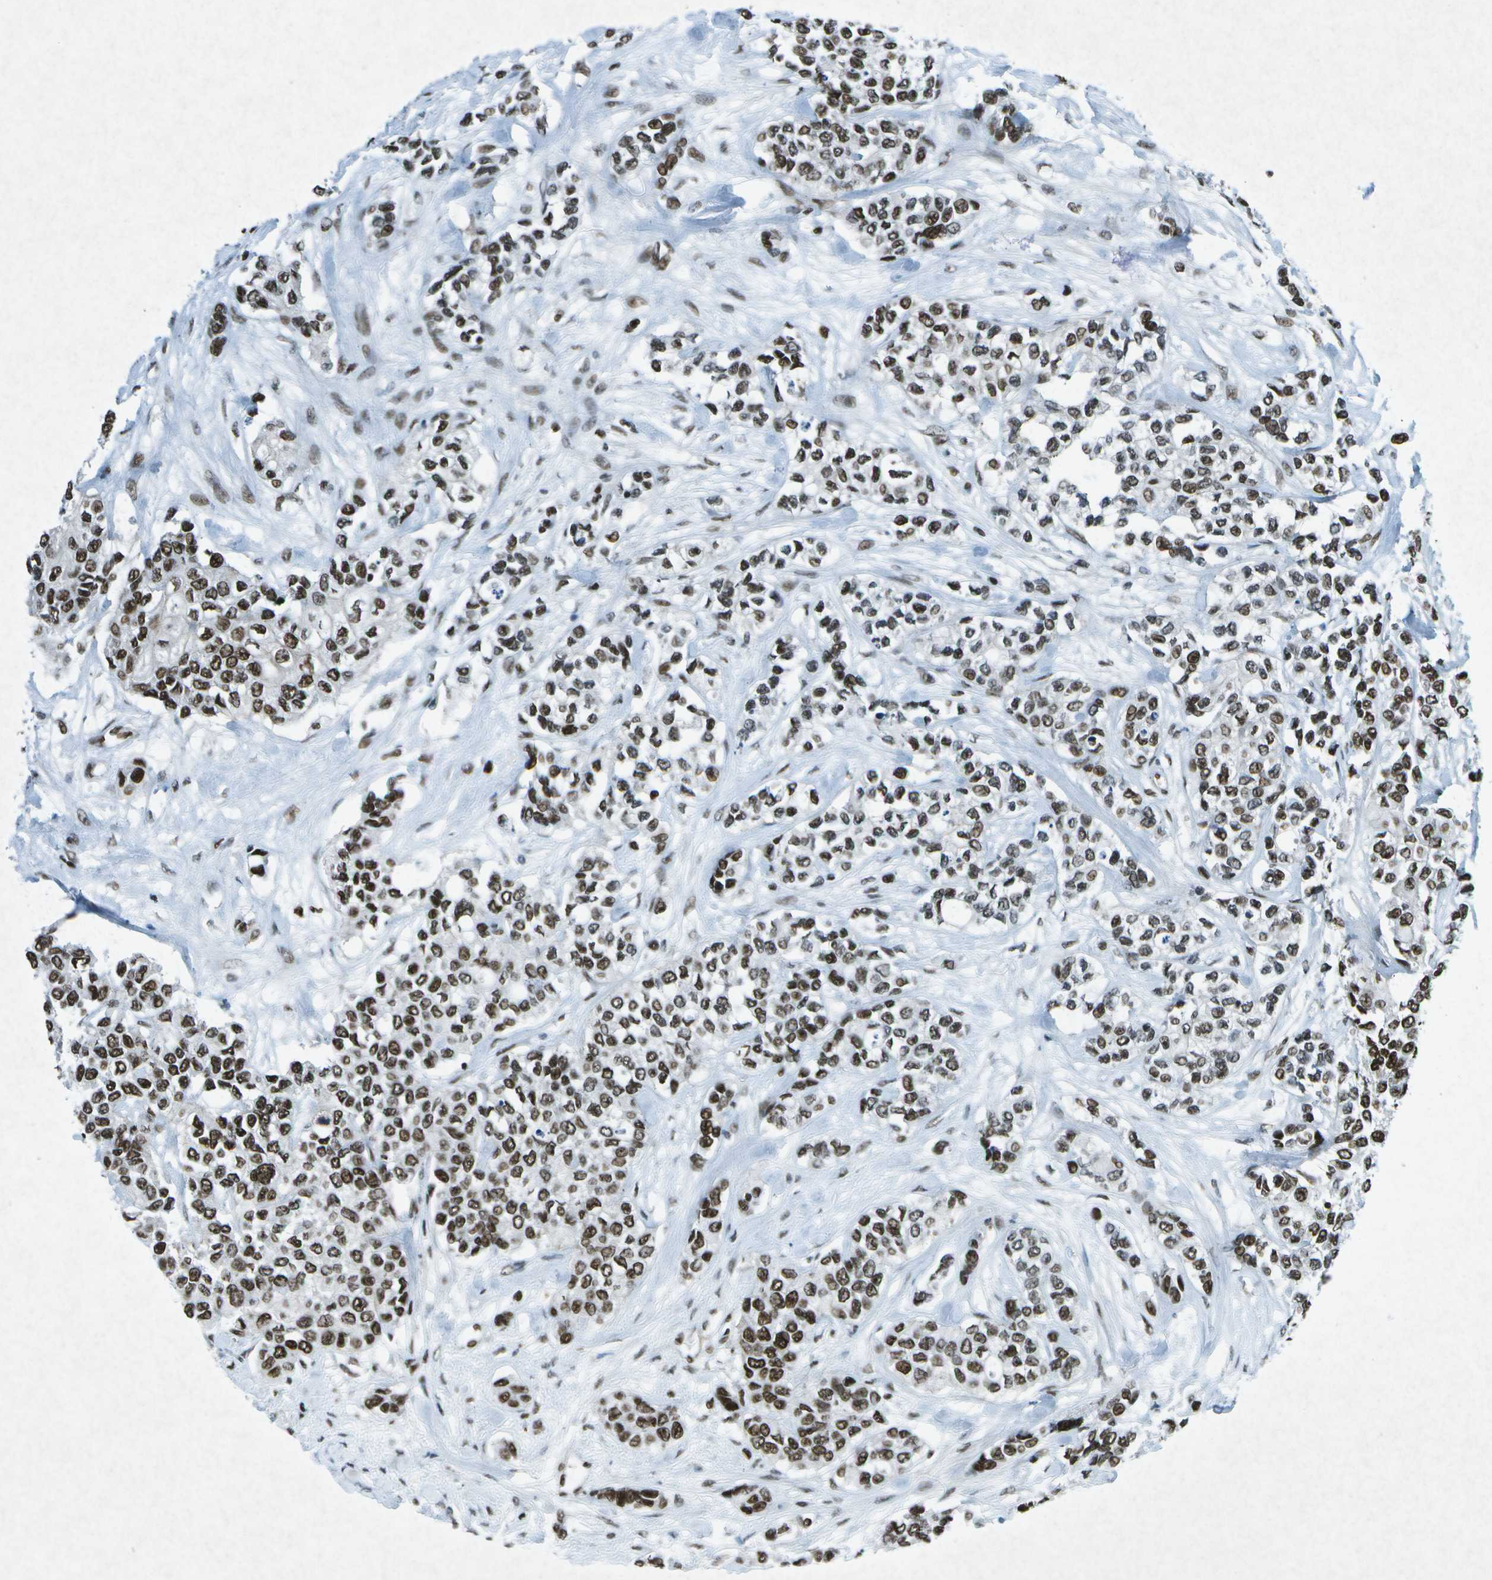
{"staining": {"intensity": "strong", "quantity": ">75%", "location": "nuclear"}, "tissue": "urothelial cancer", "cell_type": "Tumor cells", "image_type": "cancer", "snomed": [{"axis": "morphology", "description": "Urothelial carcinoma, High grade"}, {"axis": "topography", "description": "Urinary bladder"}], "caption": "Immunohistochemical staining of human high-grade urothelial carcinoma reveals high levels of strong nuclear positivity in approximately >75% of tumor cells. (DAB IHC with brightfield microscopy, high magnification).", "gene": "MTA2", "patient": {"sex": "female", "age": 56}}